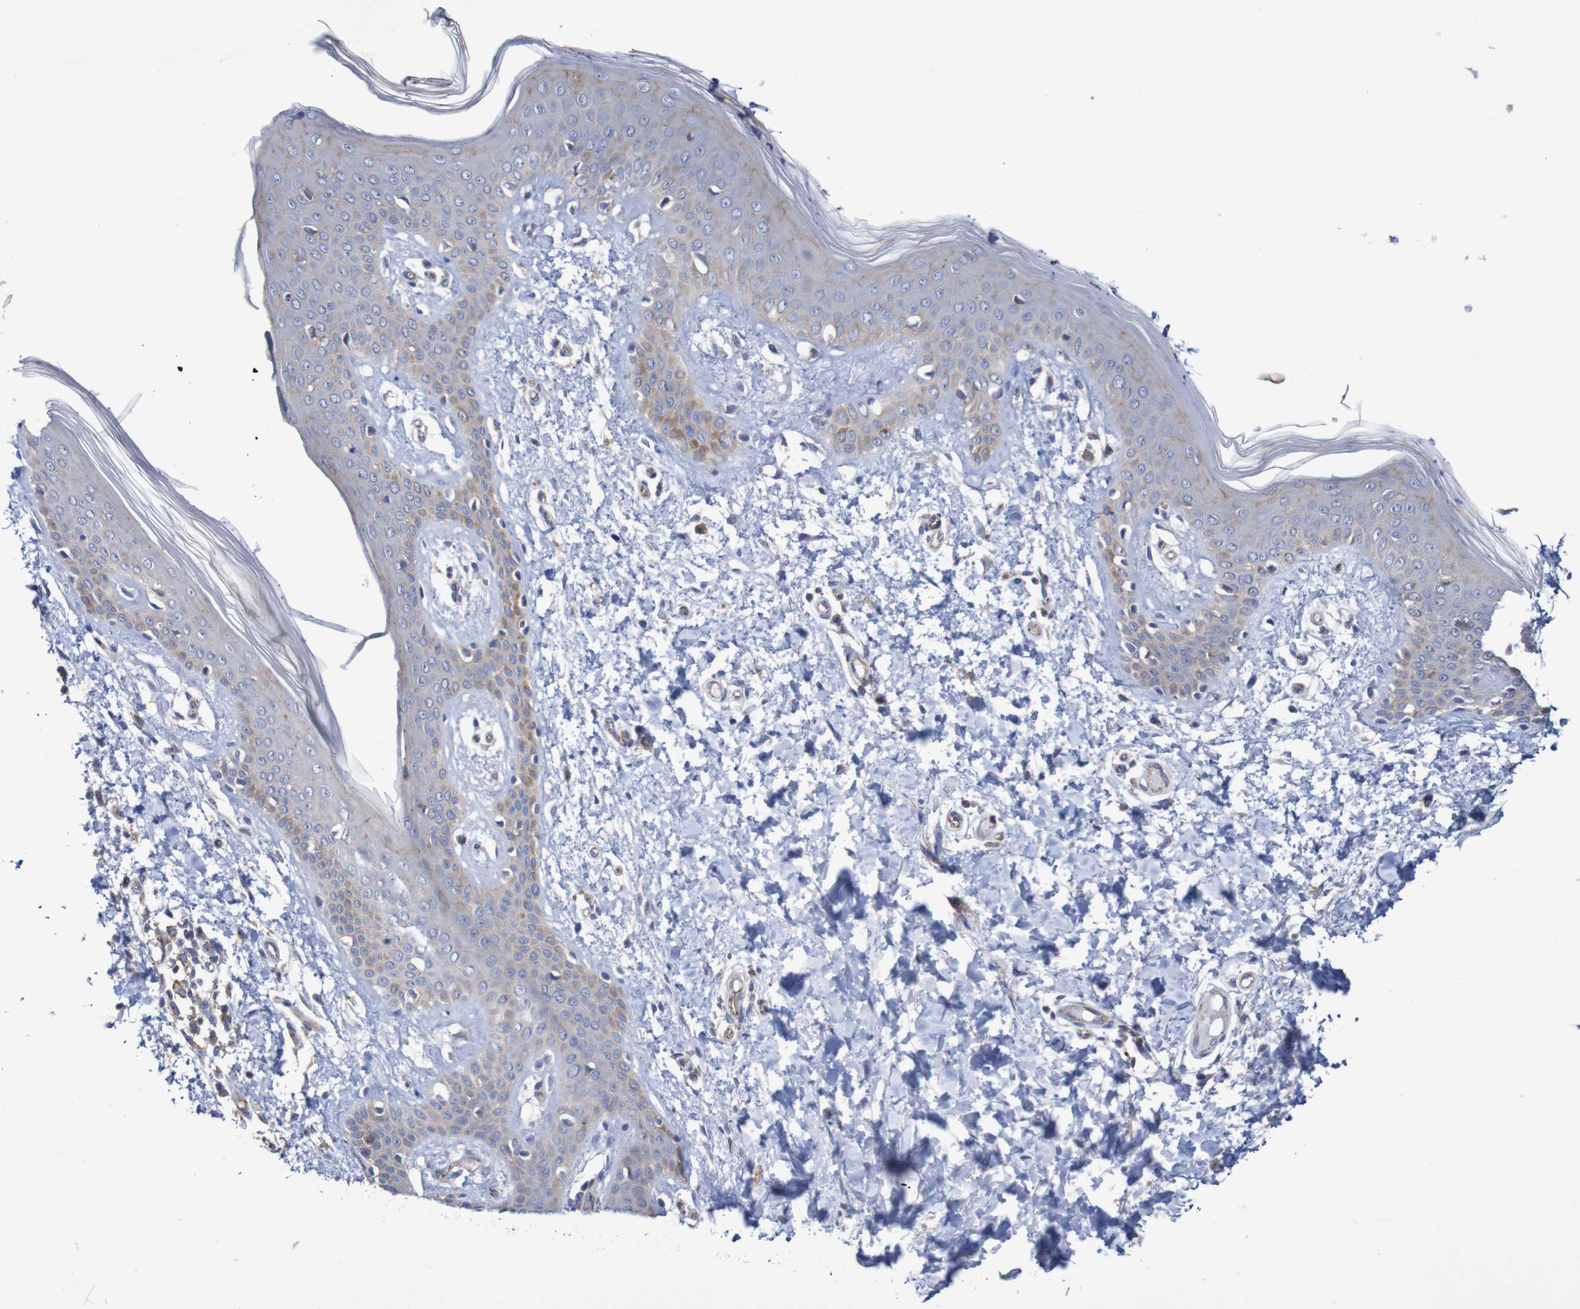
{"staining": {"intensity": "negative", "quantity": "none", "location": "none"}, "tissue": "skin", "cell_type": "Fibroblasts", "image_type": "normal", "snomed": [{"axis": "morphology", "description": "Normal tissue, NOS"}, {"axis": "topography", "description": "Skin"}], "caption": "This is an immunohistochemistry image of normal skin. There is no staining in fibroblasts.", "gene": "NECTIN2", "patient": {"sex": "male", "age": 53}}